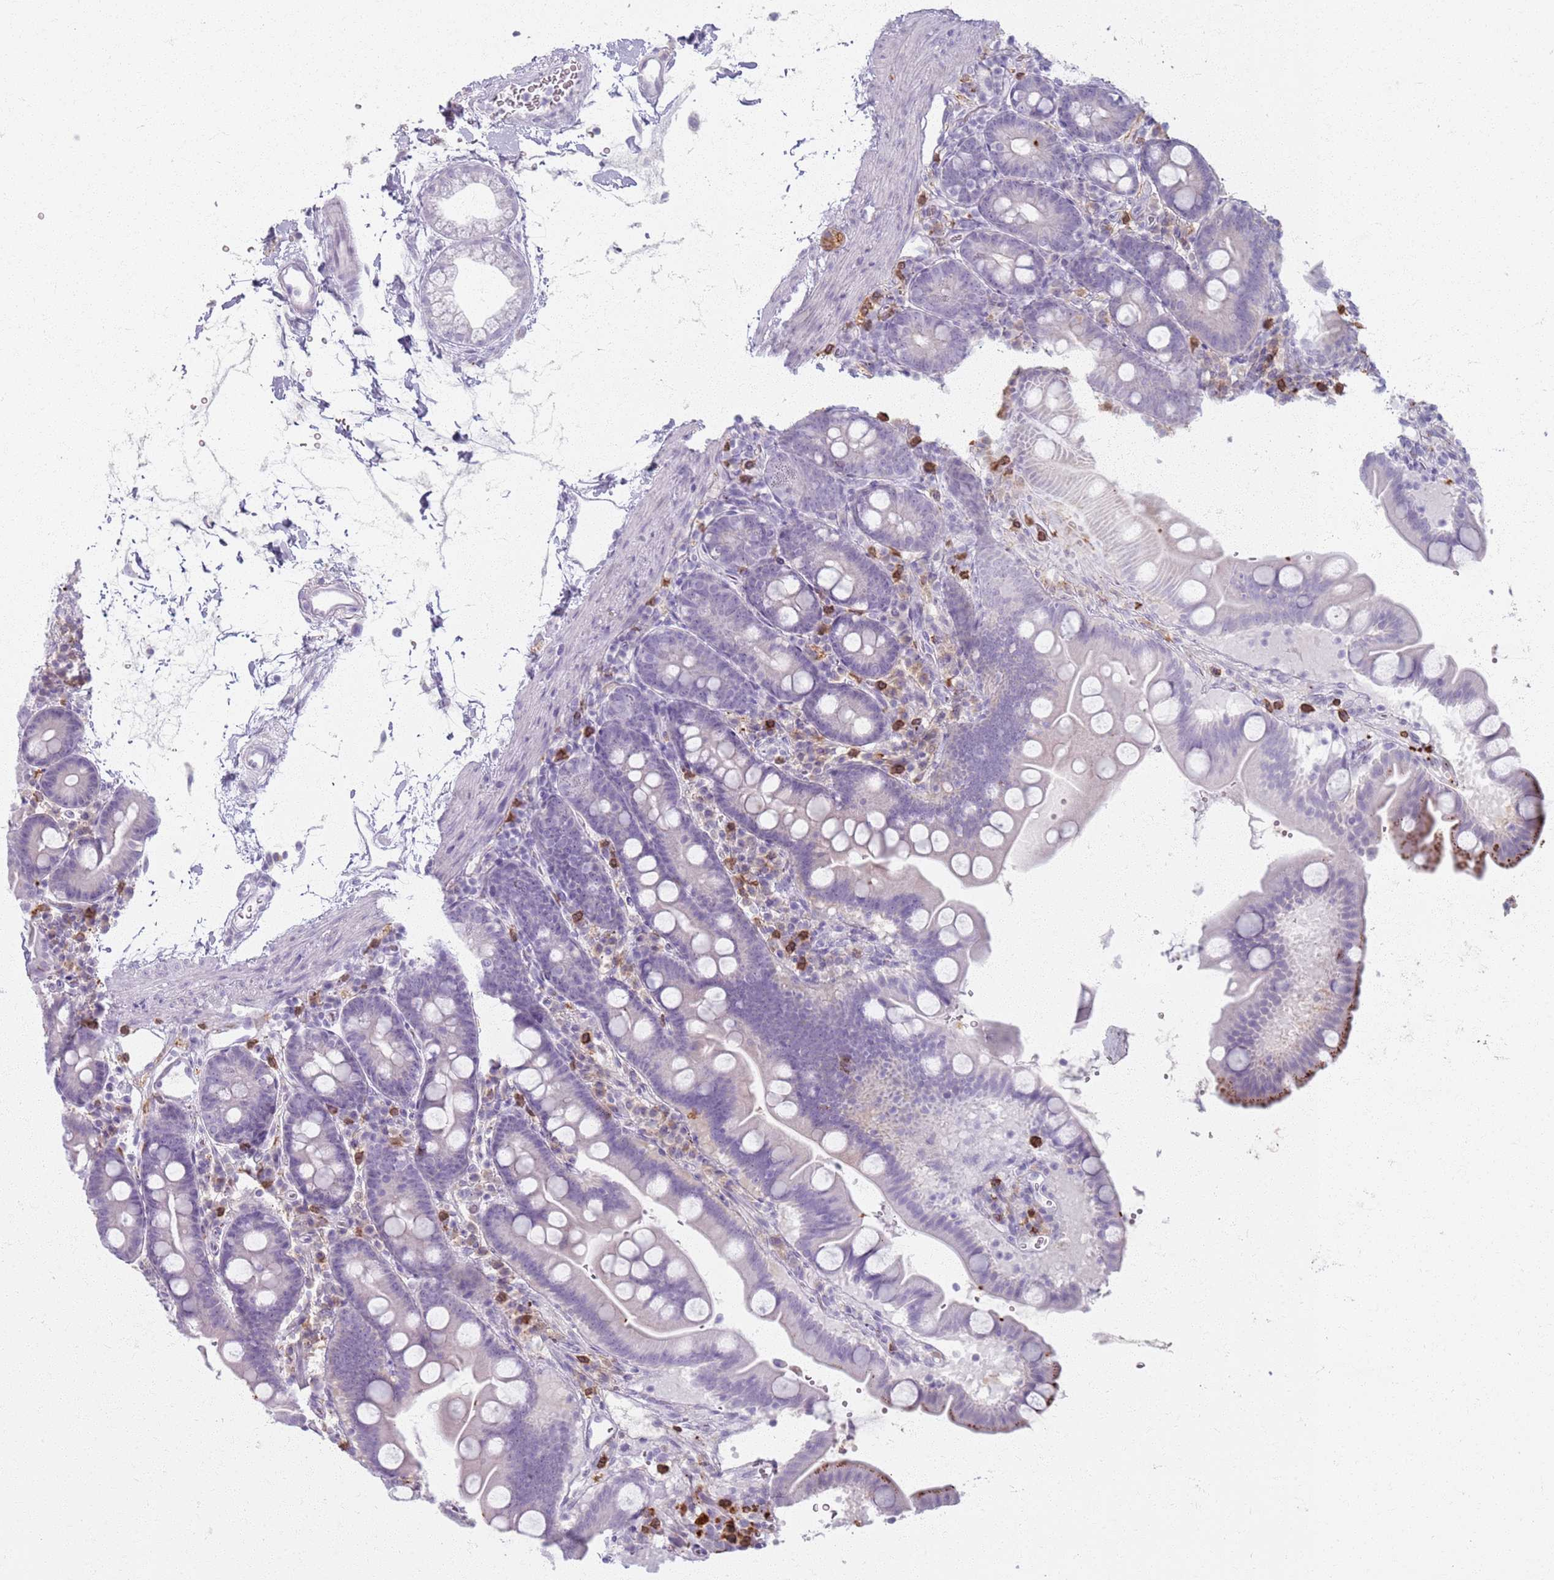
{"staining": {"intensity": "negative", "quantity": "none", "location": "none"}, "tissue": "duodenum", "cell_type": "Glandular cells", "image_type": "normal", "snomed": [{"axis": "morphology", "description": "Normal tissue, NOS"}, {"axis": "topography", "description": "Duodenum"}], "caption": "Glandular cells are negative for brown protein staining in normal duodenum.", "gene": "GDPGP1", "patient": {"sex": "male", "age": 54}}